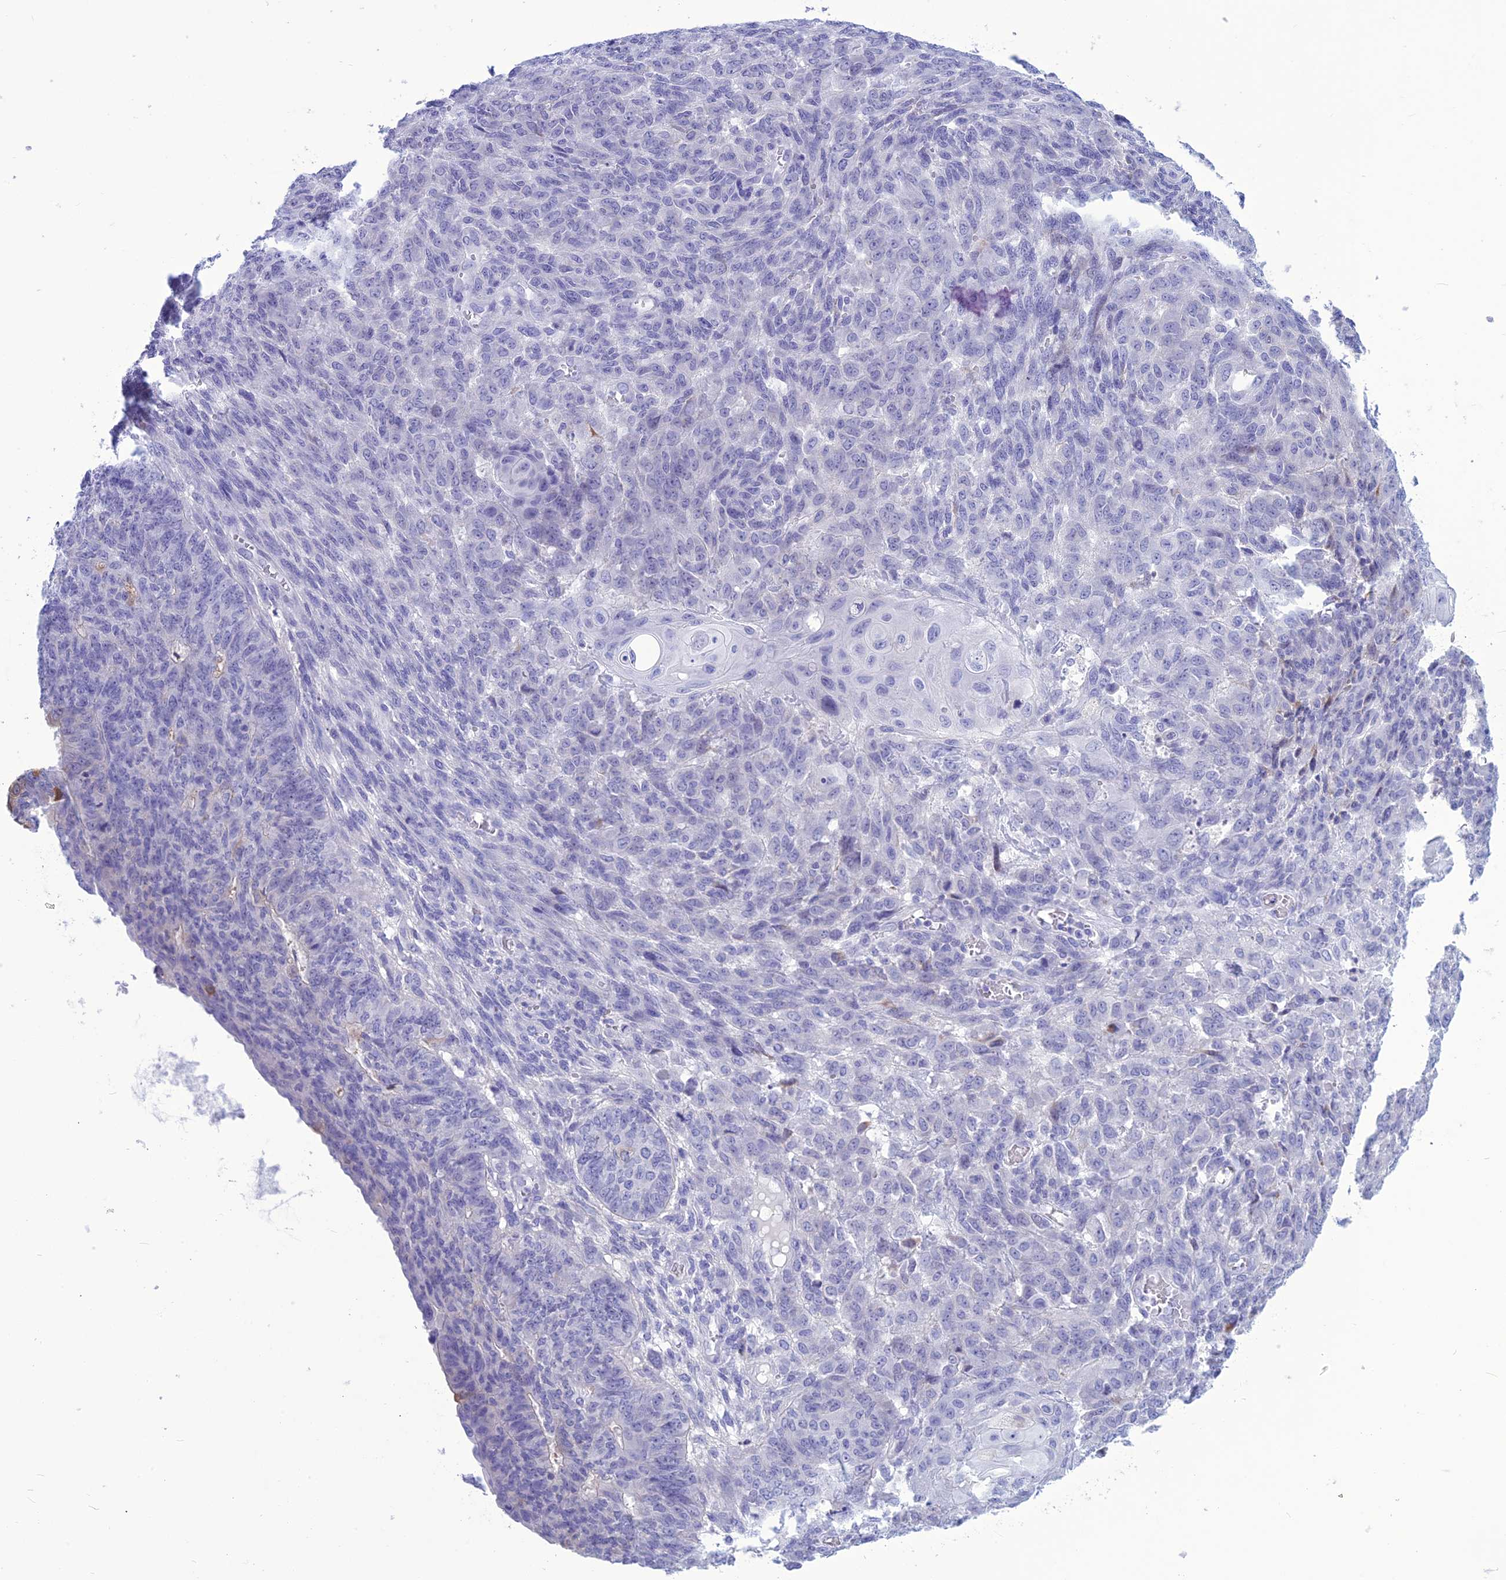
{"staining": {"intensity": "weak", "quantity": "<25%", "location": "cytoplasmic/membranous"}, "tissue": "endometrial cancer", "cell_type": "Tumor cells", "image_type": "cancer", "snomed": [{"axis": "morphology", "description": "Adenocarcinoma, NOS"}, {"axis": "topography", "description": "Endometrium"}], "caption": "Tumor cells show no significant expression in endometrial adenocarcinoma.", "gene": "BBS2", "patient": {"sex": "female", "age": 32}}